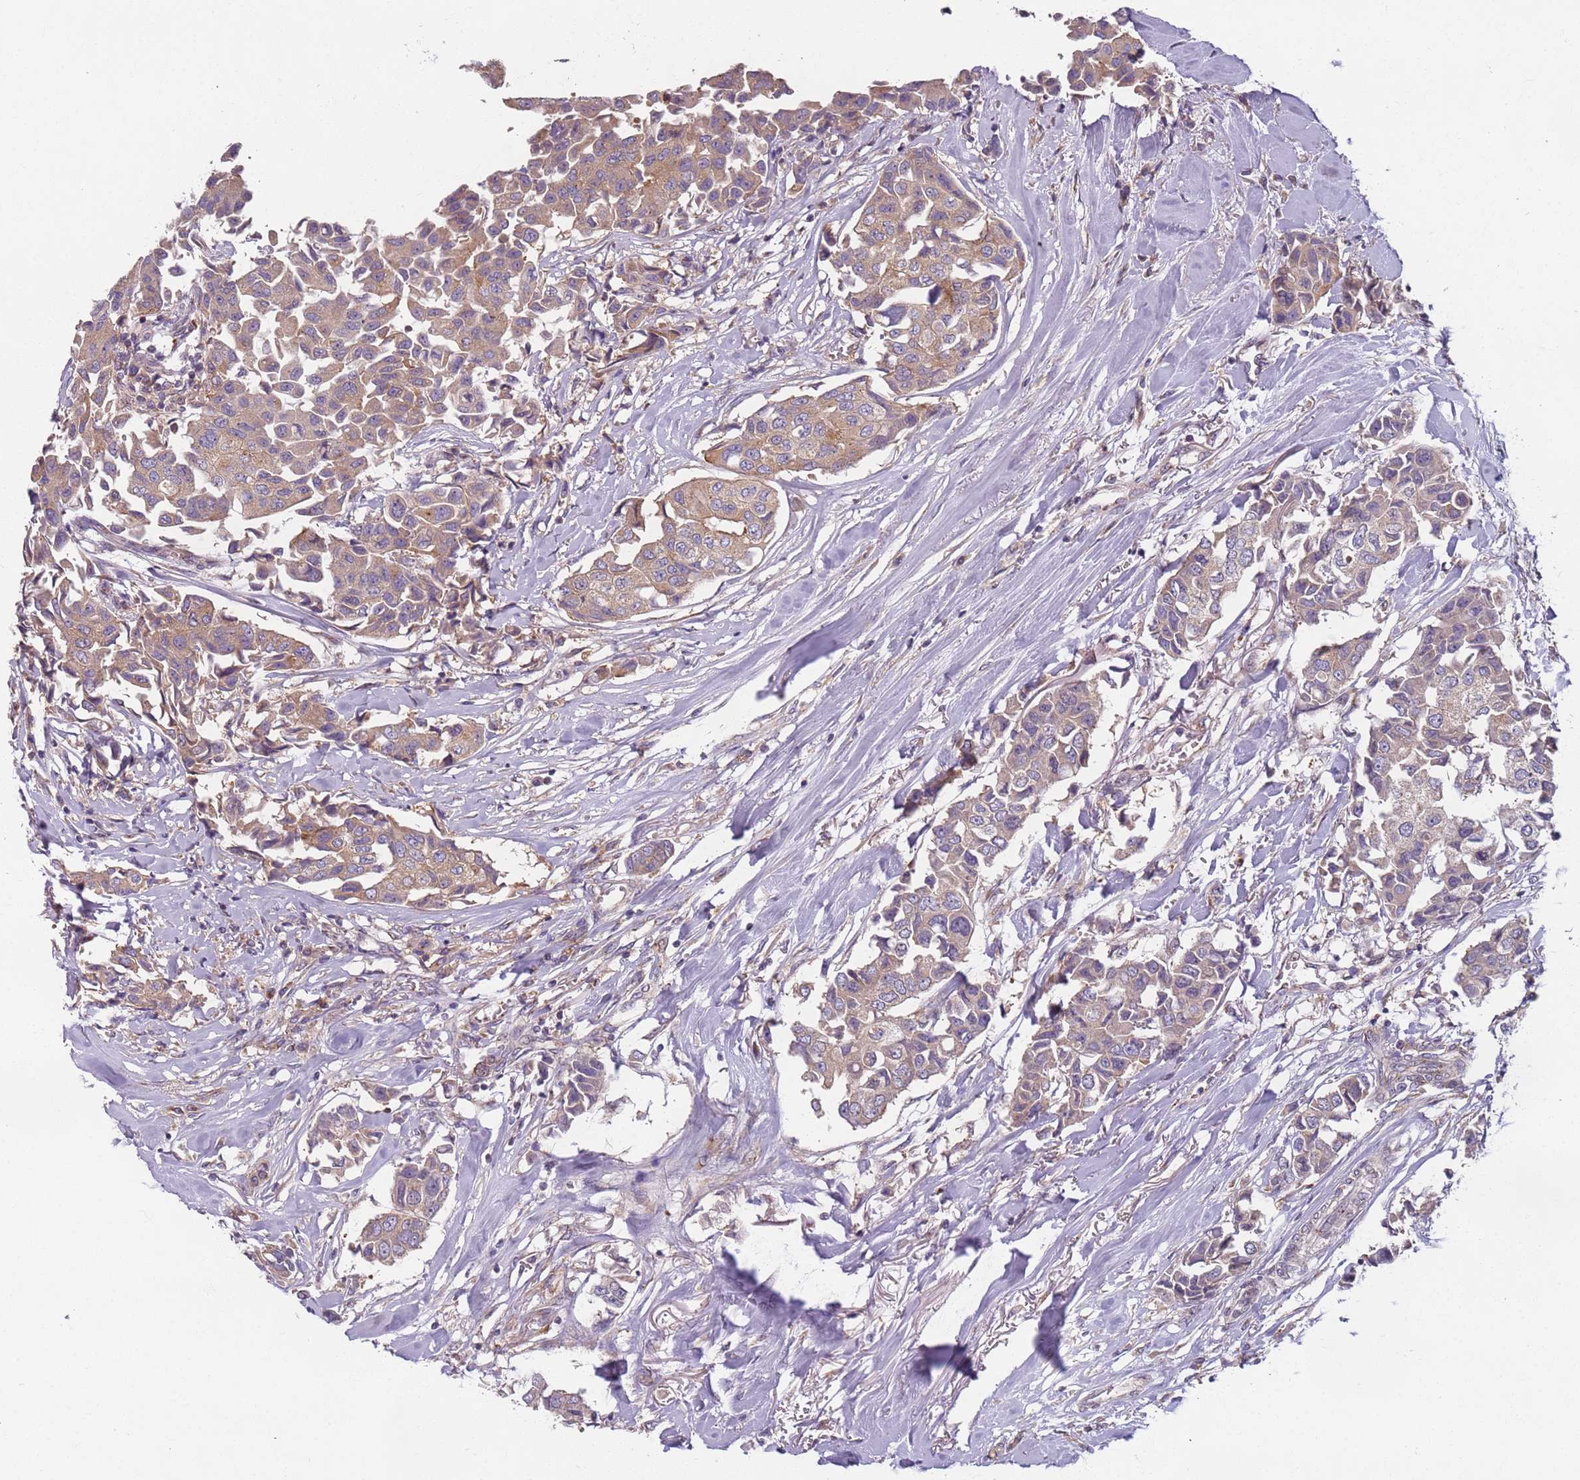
{"staining": {"intensity": "moderate", "quantity": ">75%", "location": "cytoplasmic/membranous"}, "tissue": "breast cancer", "cell_type": "Tumor cells", "image_type": "cancer", "snomed": [{"axis": "morphology", "description": "Duct carcinoma"}, {"axis": "topography", "description": "Breast"}], "caption": "DAB immunohistochemical staining of infiltrating ductal carcinoma (breast) displays moderate cytoplasmic/membranous protein staining in approximately >75% of tumor cells. The staining was performed using DAB (3,3'-diaminobenzidine) to visualize the protein expression in brown, while the nuclei were stained in blue with hematoxylin (Magnification: 20x).", "gene": "AKTIP", "patient": {"sex": "female", "age": 80}}